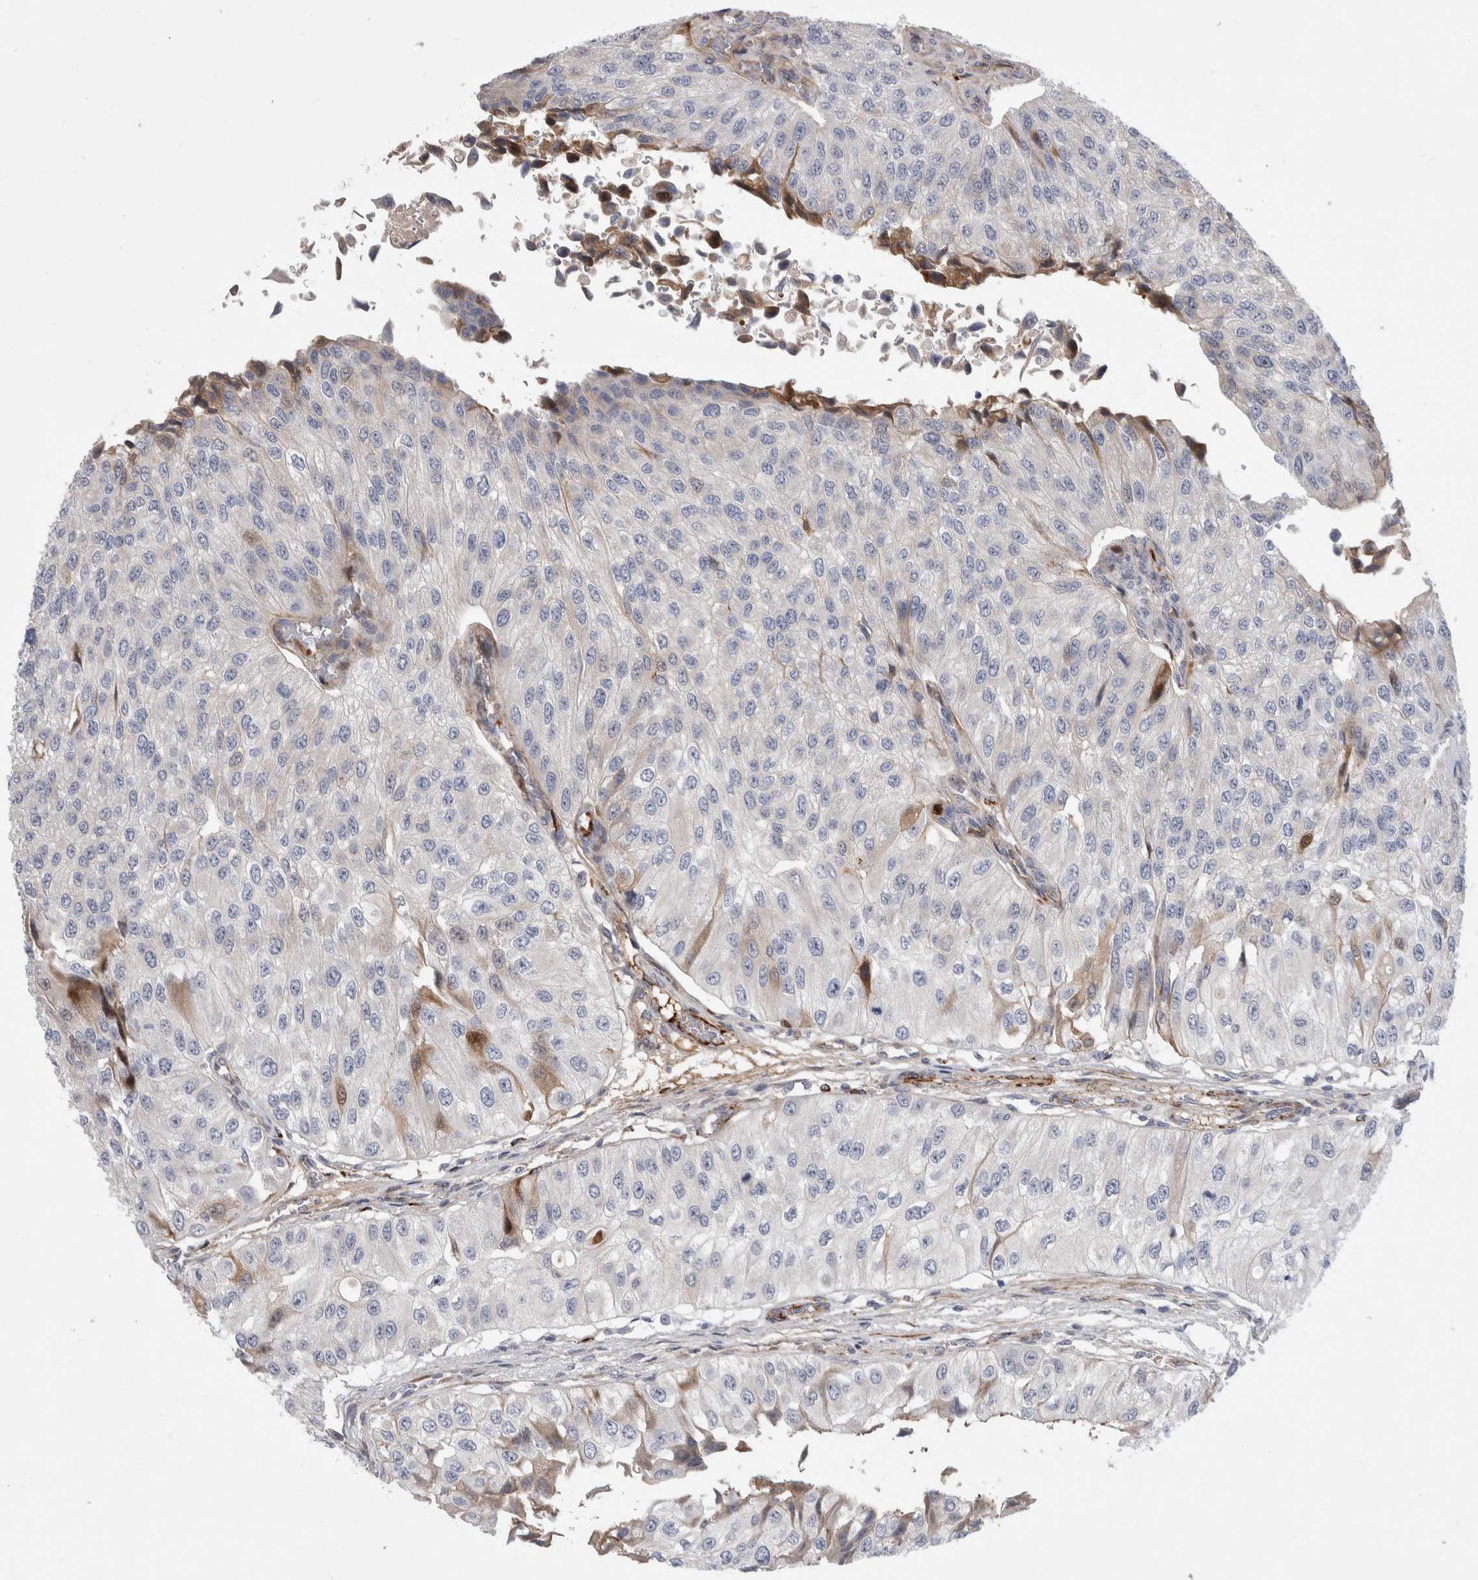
{"staining": {"intensity": "weak", "quantity": "<25%", "location": "cytoplasmic/membranous"}, "tissue": "urothelial cancer", "cell_type": "Tumor cells", "image_type": "cancer", "snomed": [{"axis": "morphology", "description": "Urothelial carcinoma, High grade"}, {"axis": "topography", "description": "Kidney"}, {"axis": "topography", "description": "Urinary bladder"}], "caption": "Immunohistochemistry (IHC) image of urothelial cancer stained for a protein (brown), which shows no positivity in tumor cells.", "gene": "PSMG3", "patient": {"sex": "male", "age": 77}}